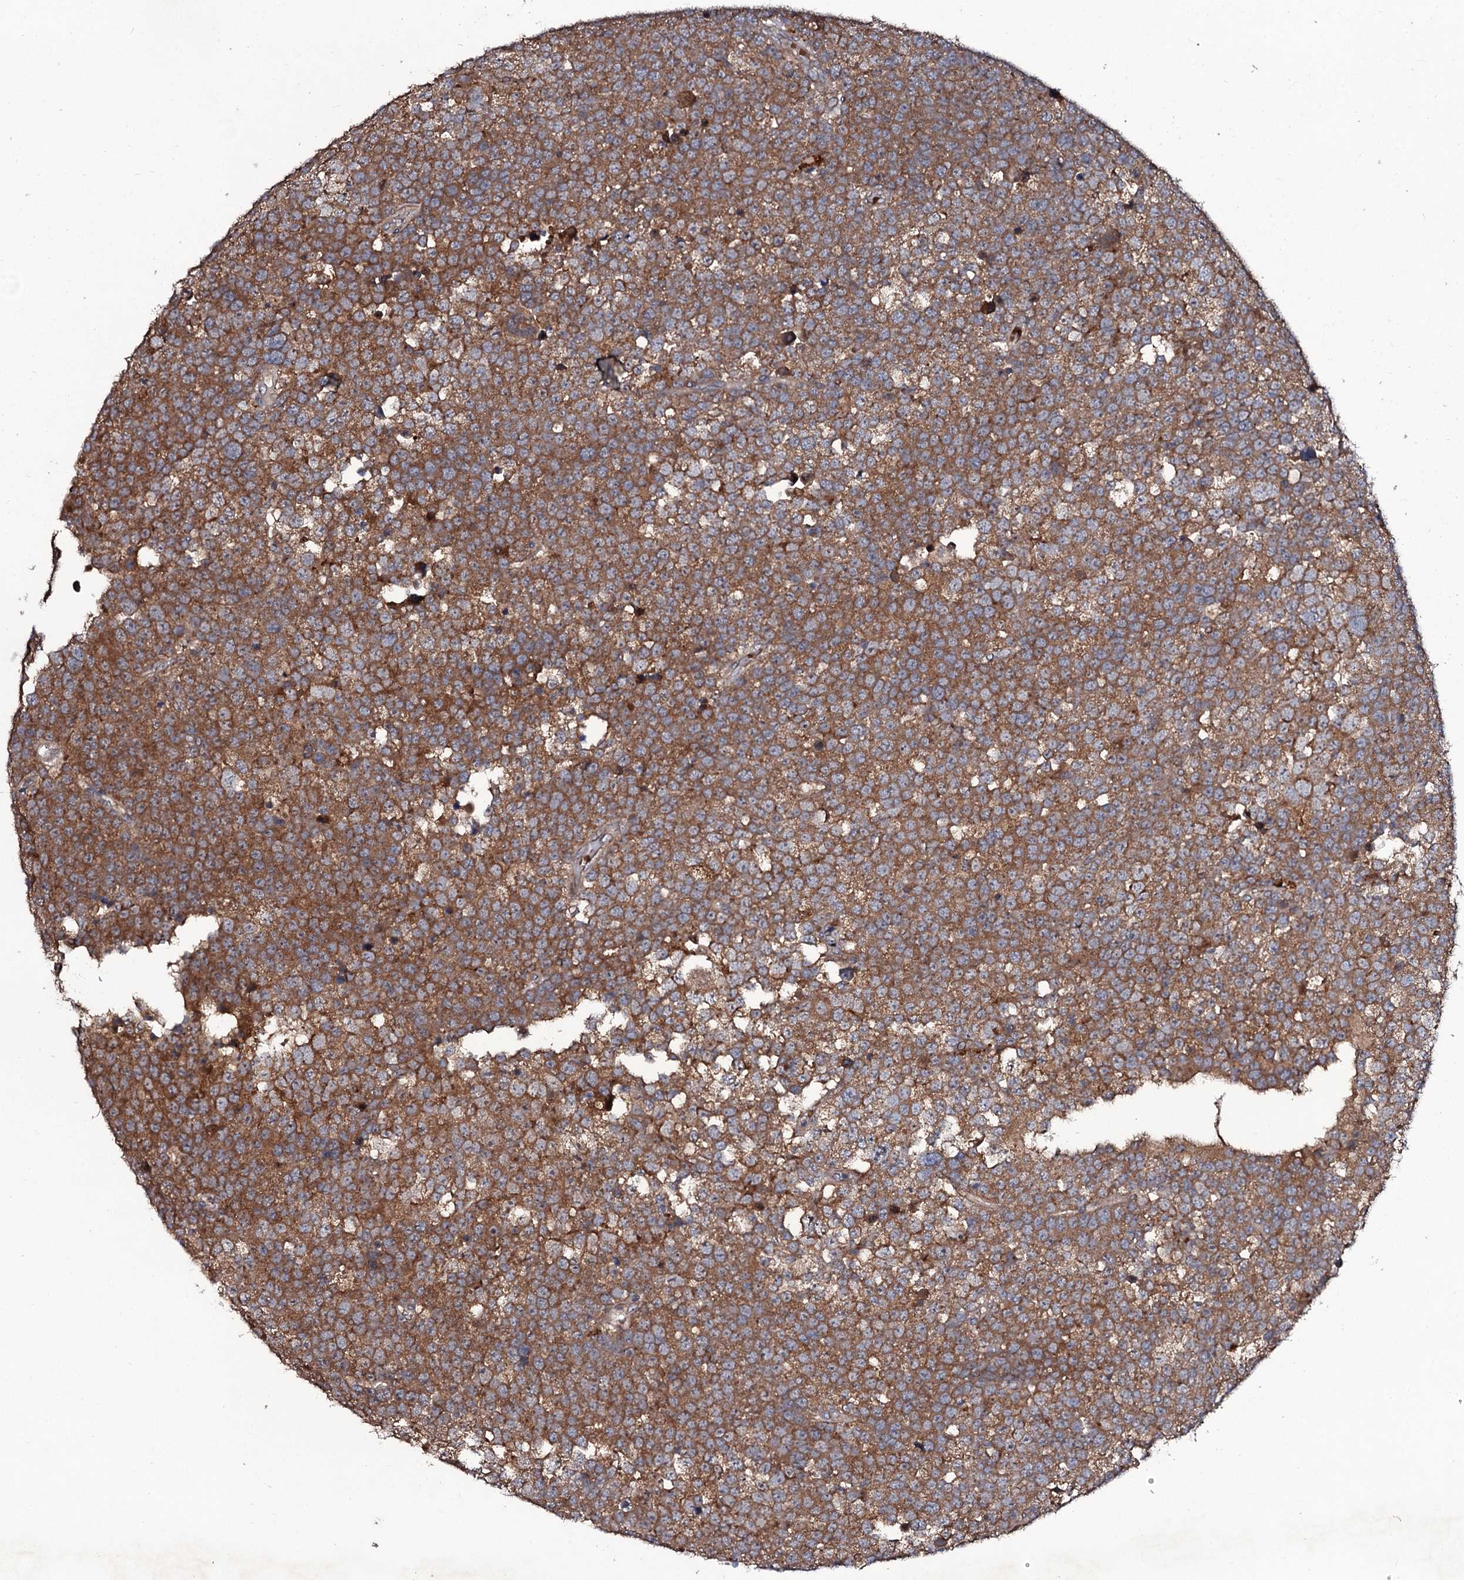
{"staining": {"intensity": "moderate", "quantity": ">75%", "location": "cytoplasmic/membranous"}, "tissue": "testis cancer", "cell_type": "Tumor cells", "image_type": "cancer", "snomed": [{"axis": "morphology", "description": "Seminoma, NOS"}, {"axis": "topography", "description": "Testis"}], "caption": "This image shows testis cancer (seminoma) stained with IHC to label a protein in brown. The cytoplasmic/membranous of tumor cells show moderate positivity for the protein. Nuclei are counter-stained blue.", "gene": "COG6", "patient": {"sex": "male", "age": 71}}